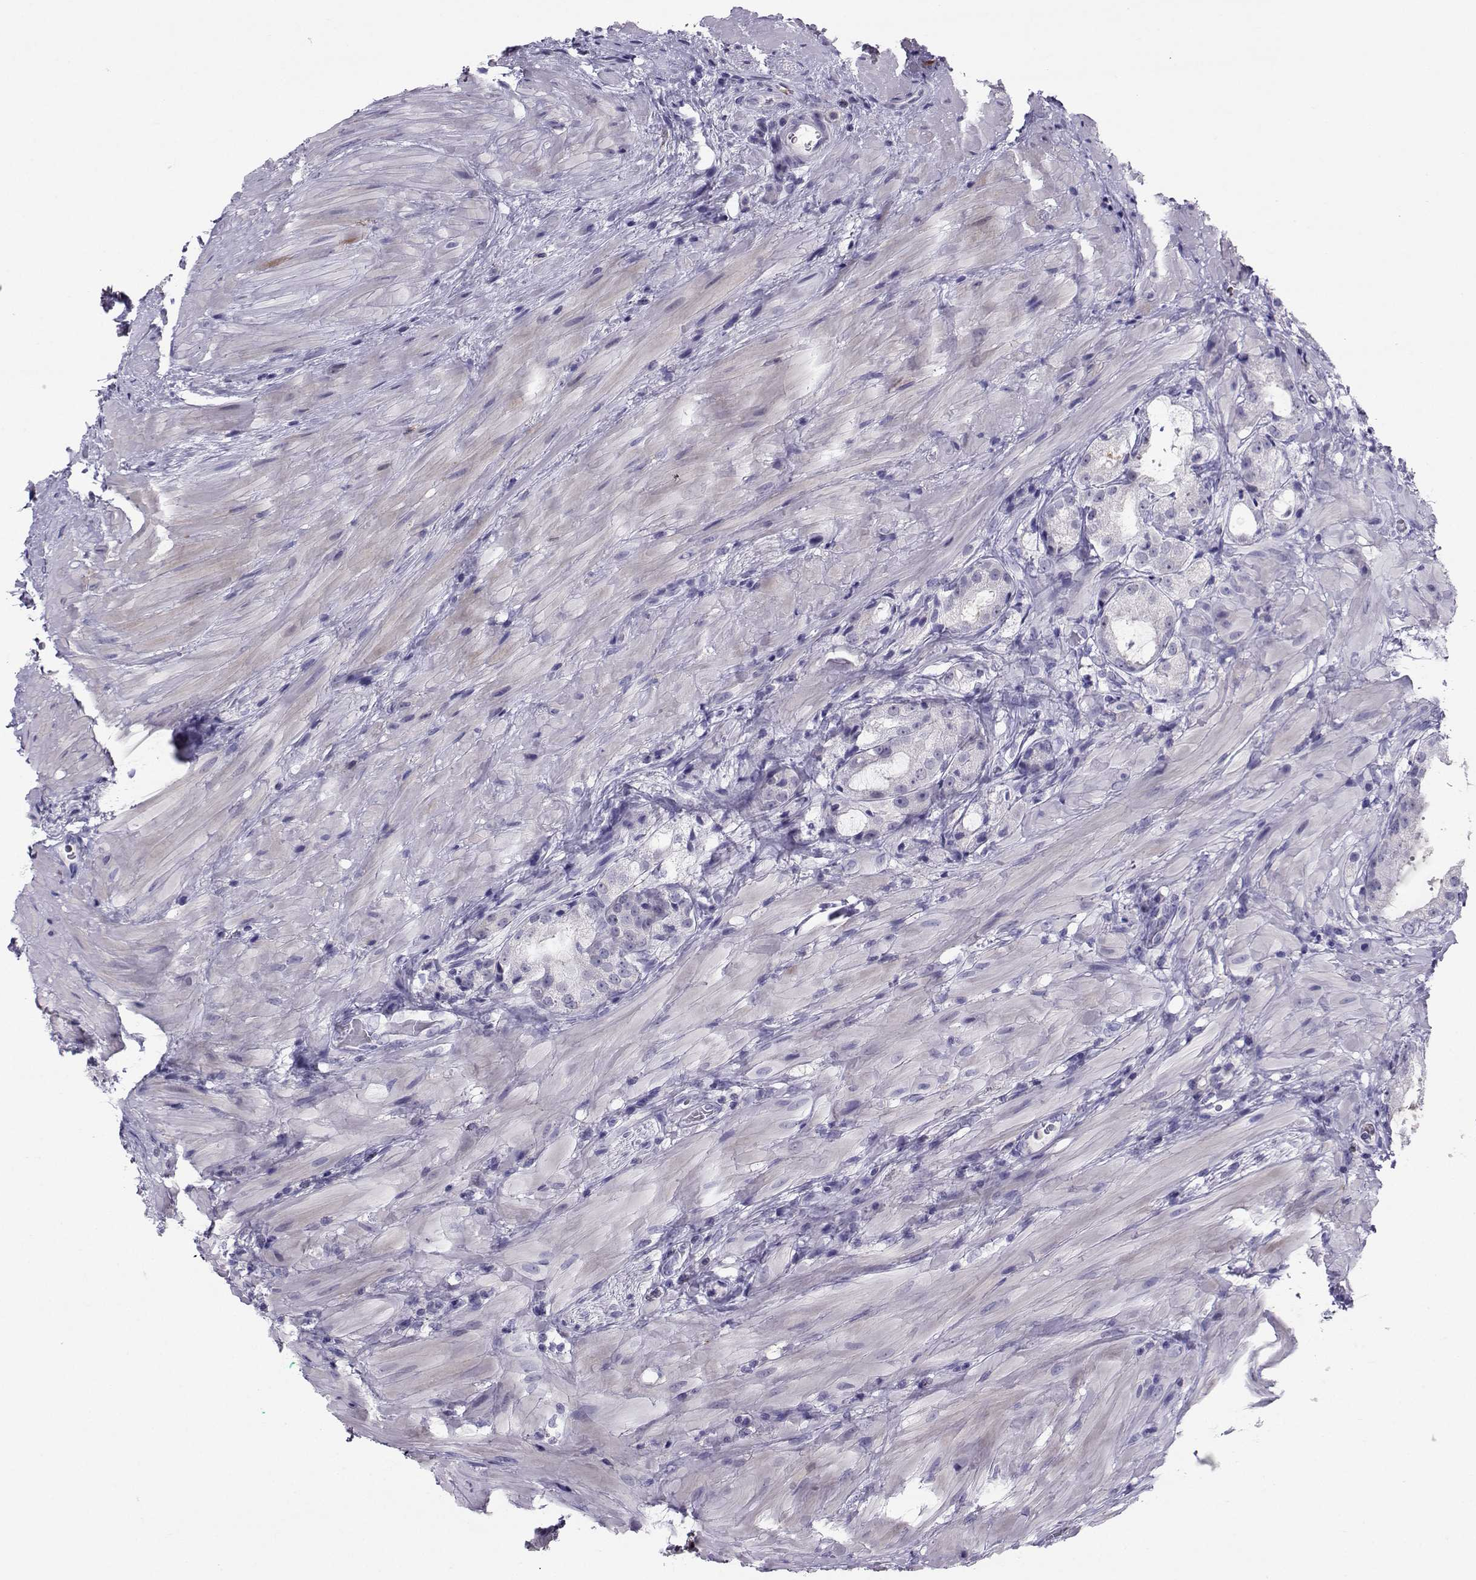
{"staining": {"intensity": "negative", "quantity": "none", "location": "none"}, "tissue": "prostate cancer", "cell_type": "Tumor cells", "image_type": "cancer", "snomed": [{"axis": "morphology", "description": "Adenocarcinoma, NOS"}, {"axis": "morphology", "description": "Adenocarcinoma, High grade"}, {"axis": "topography", "description": "Prostate"}], "caption": "Tumor cells show no significant expression in prostate adenocarcinoma.", "gene": "PGK1", "patient": {"sex": "male", "age": 64}}